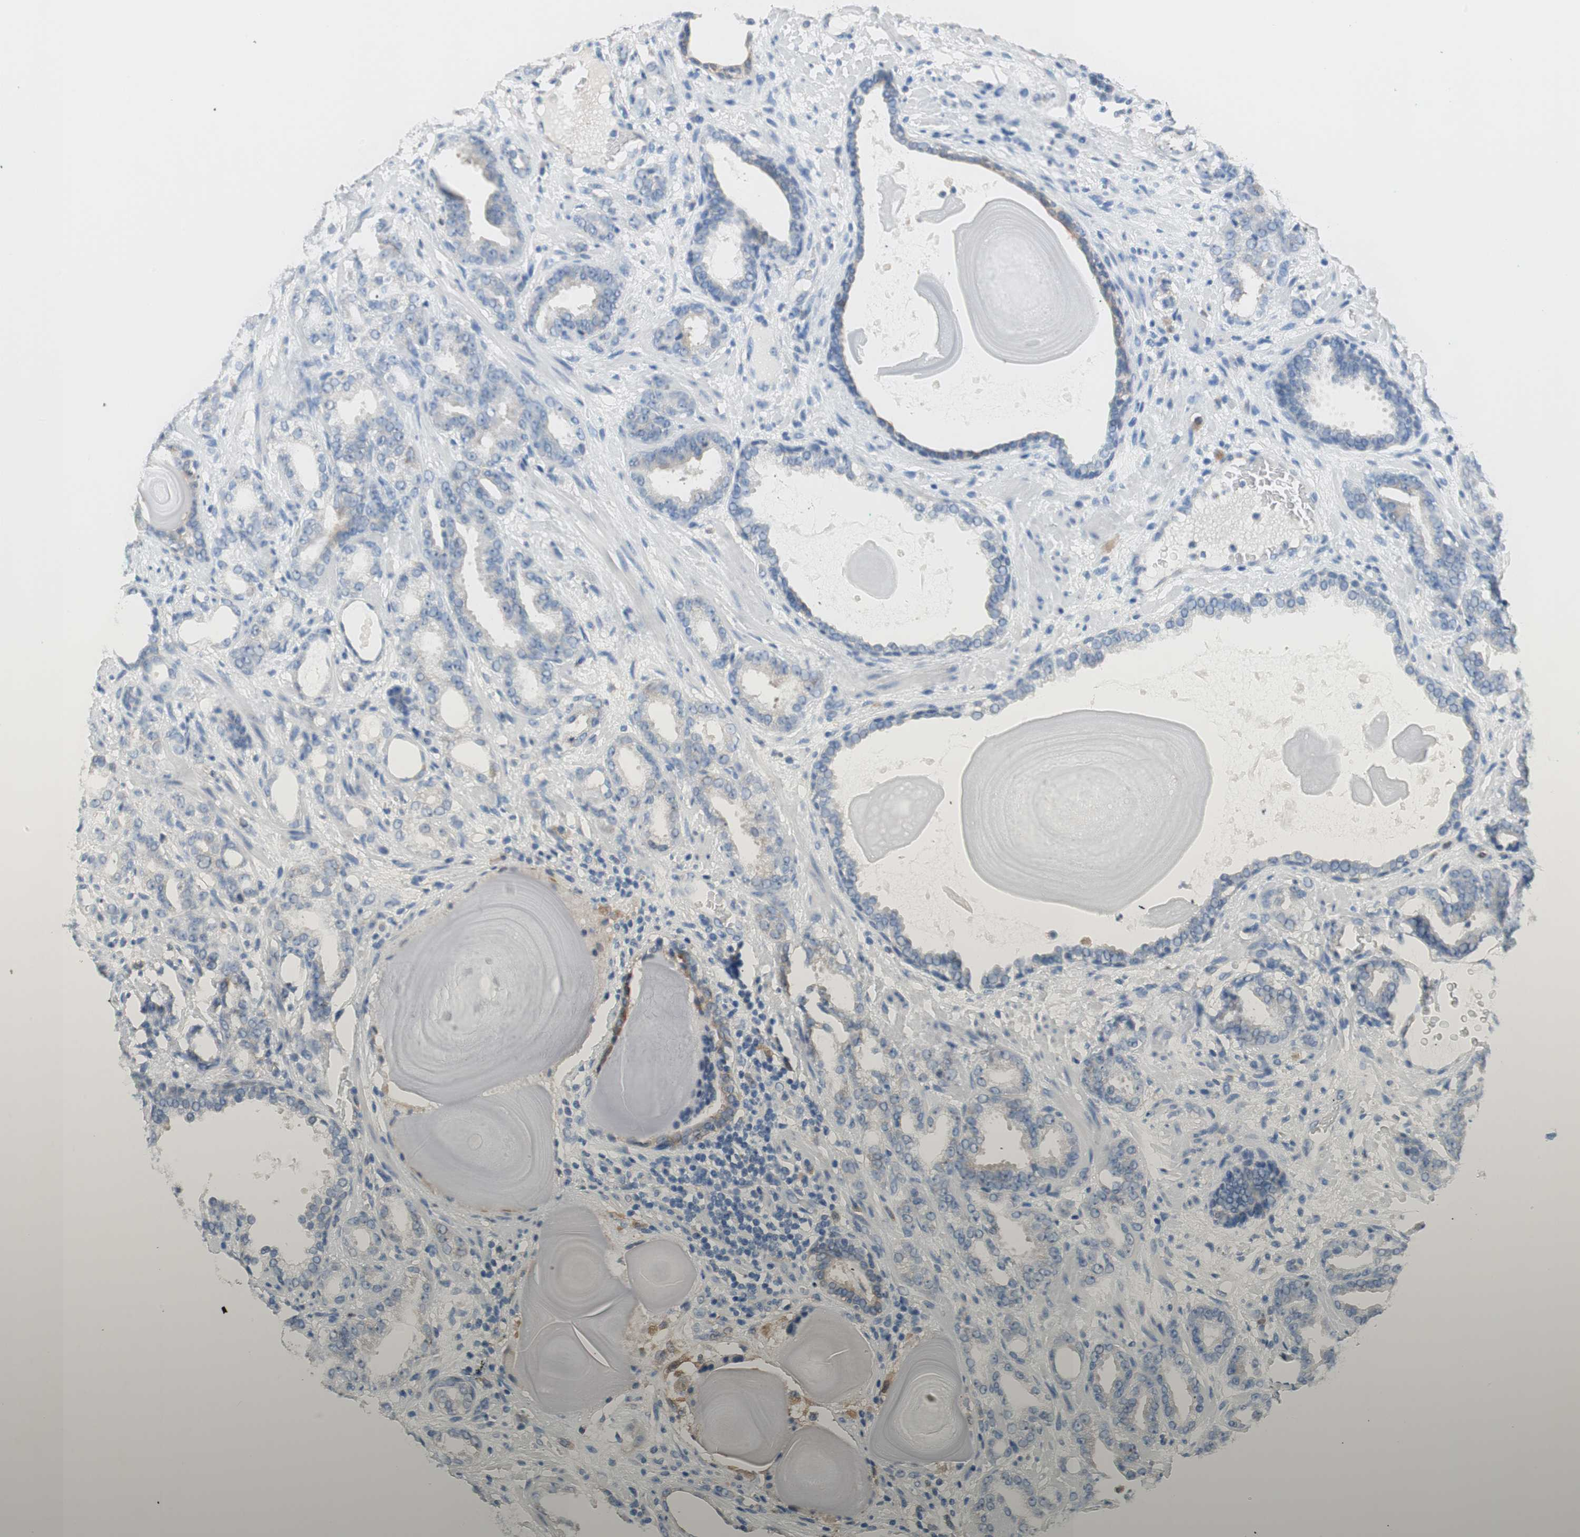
{"staining": {"intensity": "negative", "quantity": "none", "location": "none"}, "tissue": "prostate cancer", "cell_type": "Tumor cells", "image_type": "cancer", "snomed": [{"axis": "morphology", "description": "Adenocarcinoma, Low grade"}, {"axis": "topography", "description": "Prostate"}], "caption": "Human prostate cancer (adenocarcinoma (low-grade)) stained for a protein using IHC exhibits no expression in tumor cells.", "gene": "GLUL", "patient": {"sex": "male", "age": 63}}